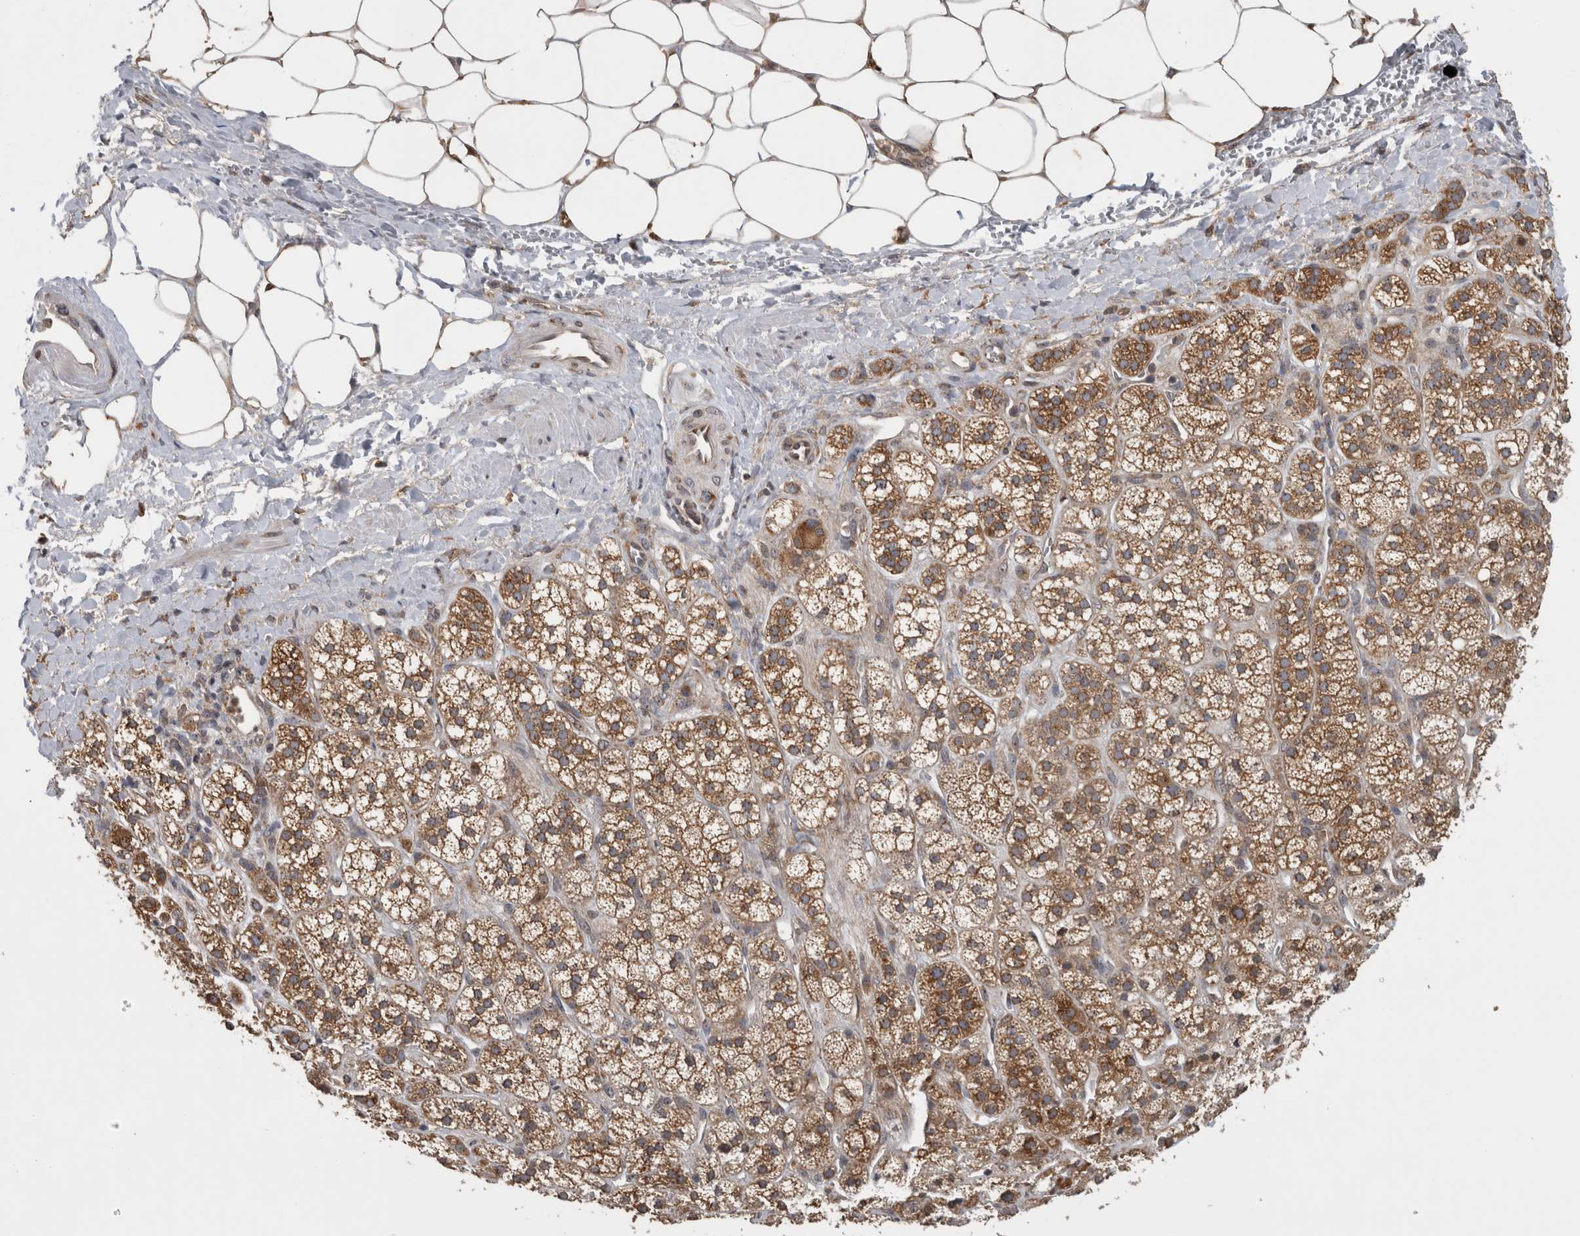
{"staining": {"intensity": "moderate", "quantity": ">75%", "location": "cytoplasmic/membranous"}, "tissue": "adrenal gland", "cell_type": "Glandular cells", "image_type": "normal", "snomed": [{"axis": "morphology", "description": "Normal tissue, NOS"}, {"axis": "topography", "description": "Adrenal gland"}], "caption": "A photomicrograph of adrenal gland stained for a protein demonstrates moderate cytoplasmic/membranous brown staining in glandular cells. (Brightfield microscopy of DAB IHC at high magnification).", "gene": "ATXN2", "patient": {"sex": "male", "age": 56}}